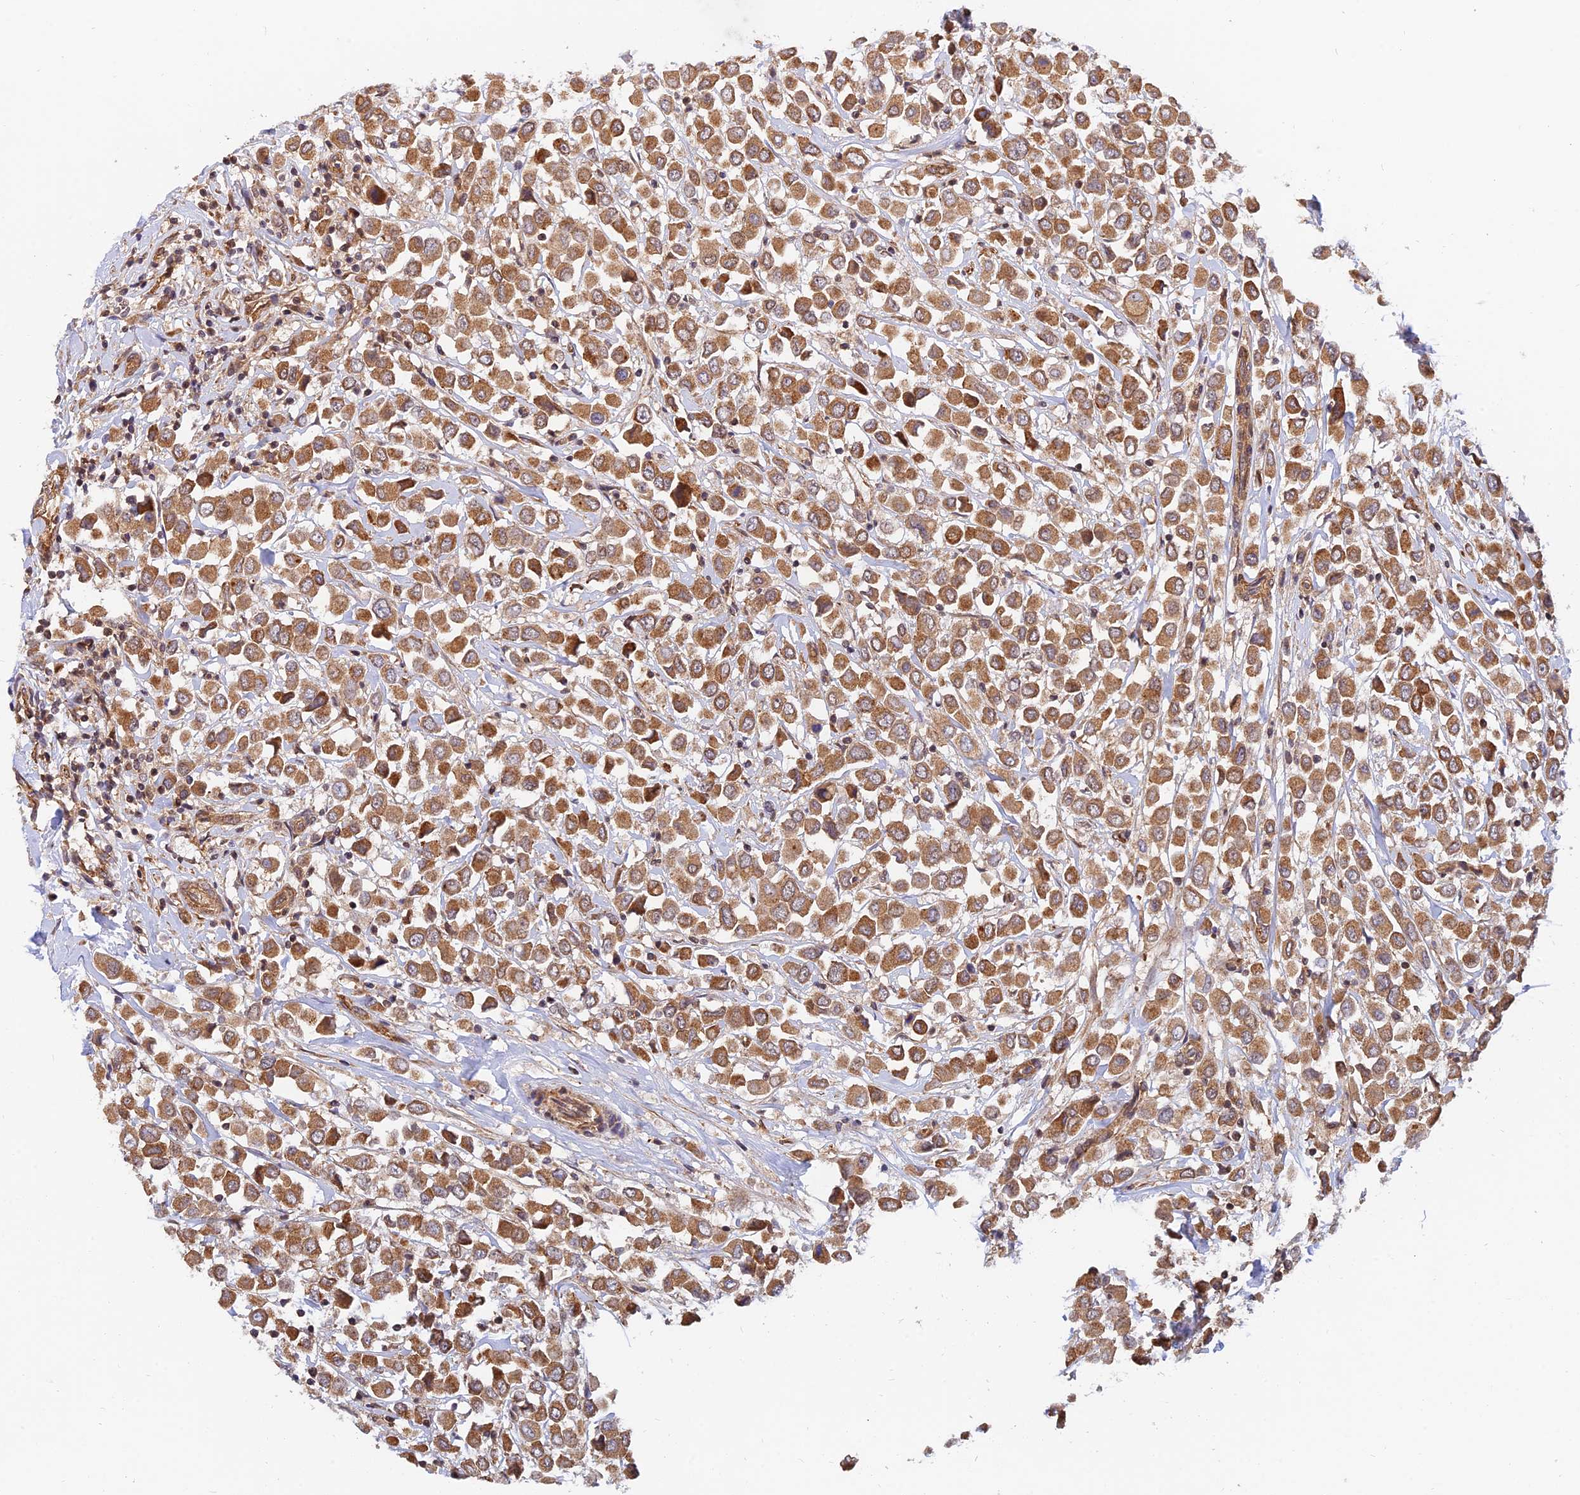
{"staining": {"intensity": "moderate", "quantity": ">75%", "location": "cytoplasmic/membranous"}, "tissue": "breast cancer", "cell_type": "Tumor cells", "image_type": "cancer", "snomed": [{"axis": "morphology", "description": "Duct carcinoma"}, {"axis": "topography", "description": "Breast"}], "caption": "Infiltrating ductal carcinoma (breast) stained for a protein (brown) shows moderate cytoplasmic/membranous positive positivity in approximately >75% of tumor cells.", "gene": "WDR41", "patient": {"sex": "female", "age": 61}}